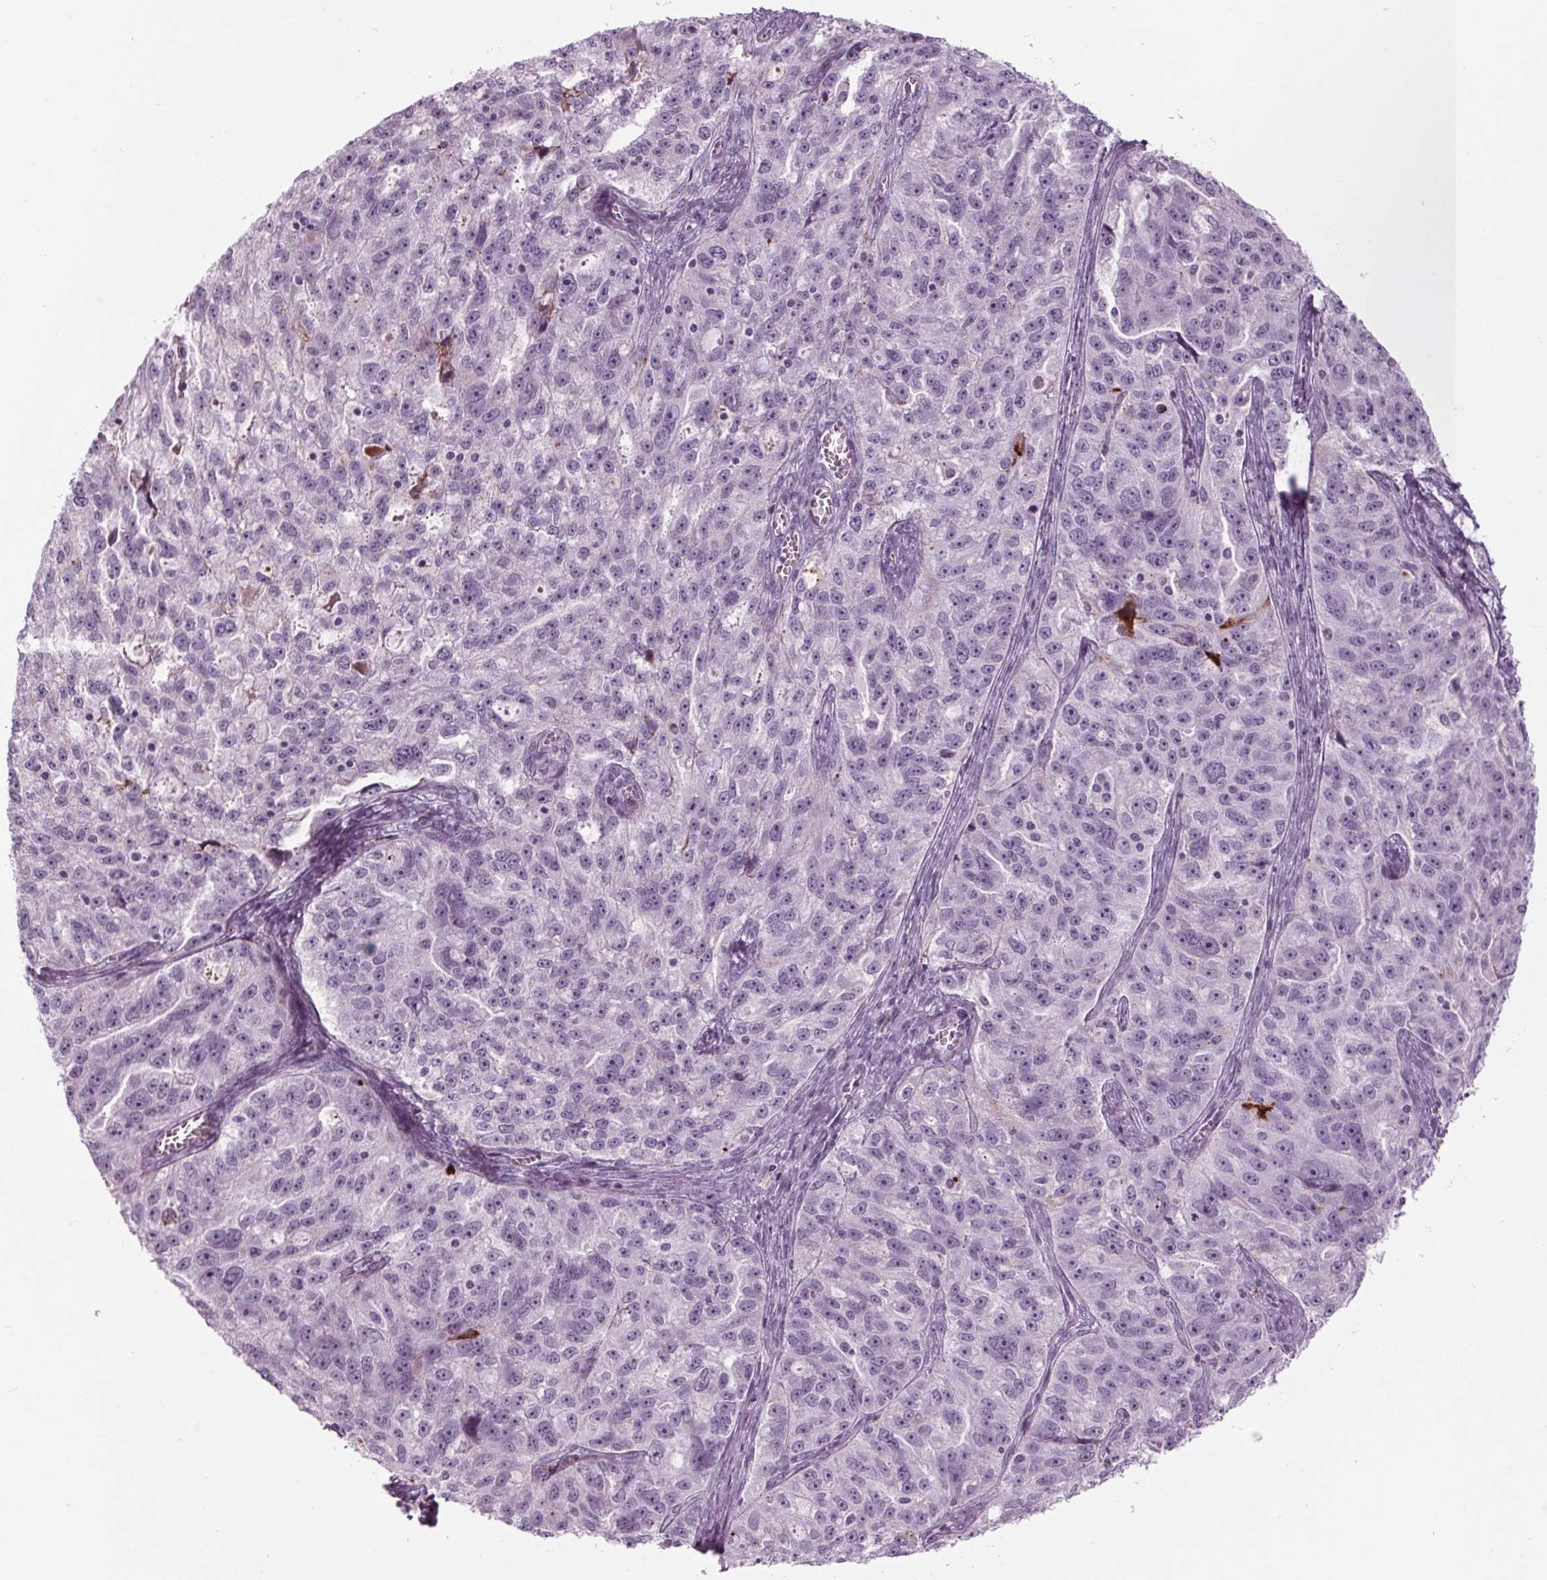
{"staining": {"intensity": "negative", "quantity": "none", "location": "none"}, "tissue": "ovarian cancer", "cell_type": "Tumor cells", "image_type": "cancer", "snomed": [{"axis": "morphology", "description": "Cystadenocarcinoma, serous, NOS"}, {"axis": "topography", "description": "Ovary"}], "caption": "A high-resolution micrograph shows IHC staining of ovarian serous cystadenocarcinoma, which shows no significant staining in tumor cells.", "gene": "CYP3A43", "patient": {"sex": "female", "age": 51}}